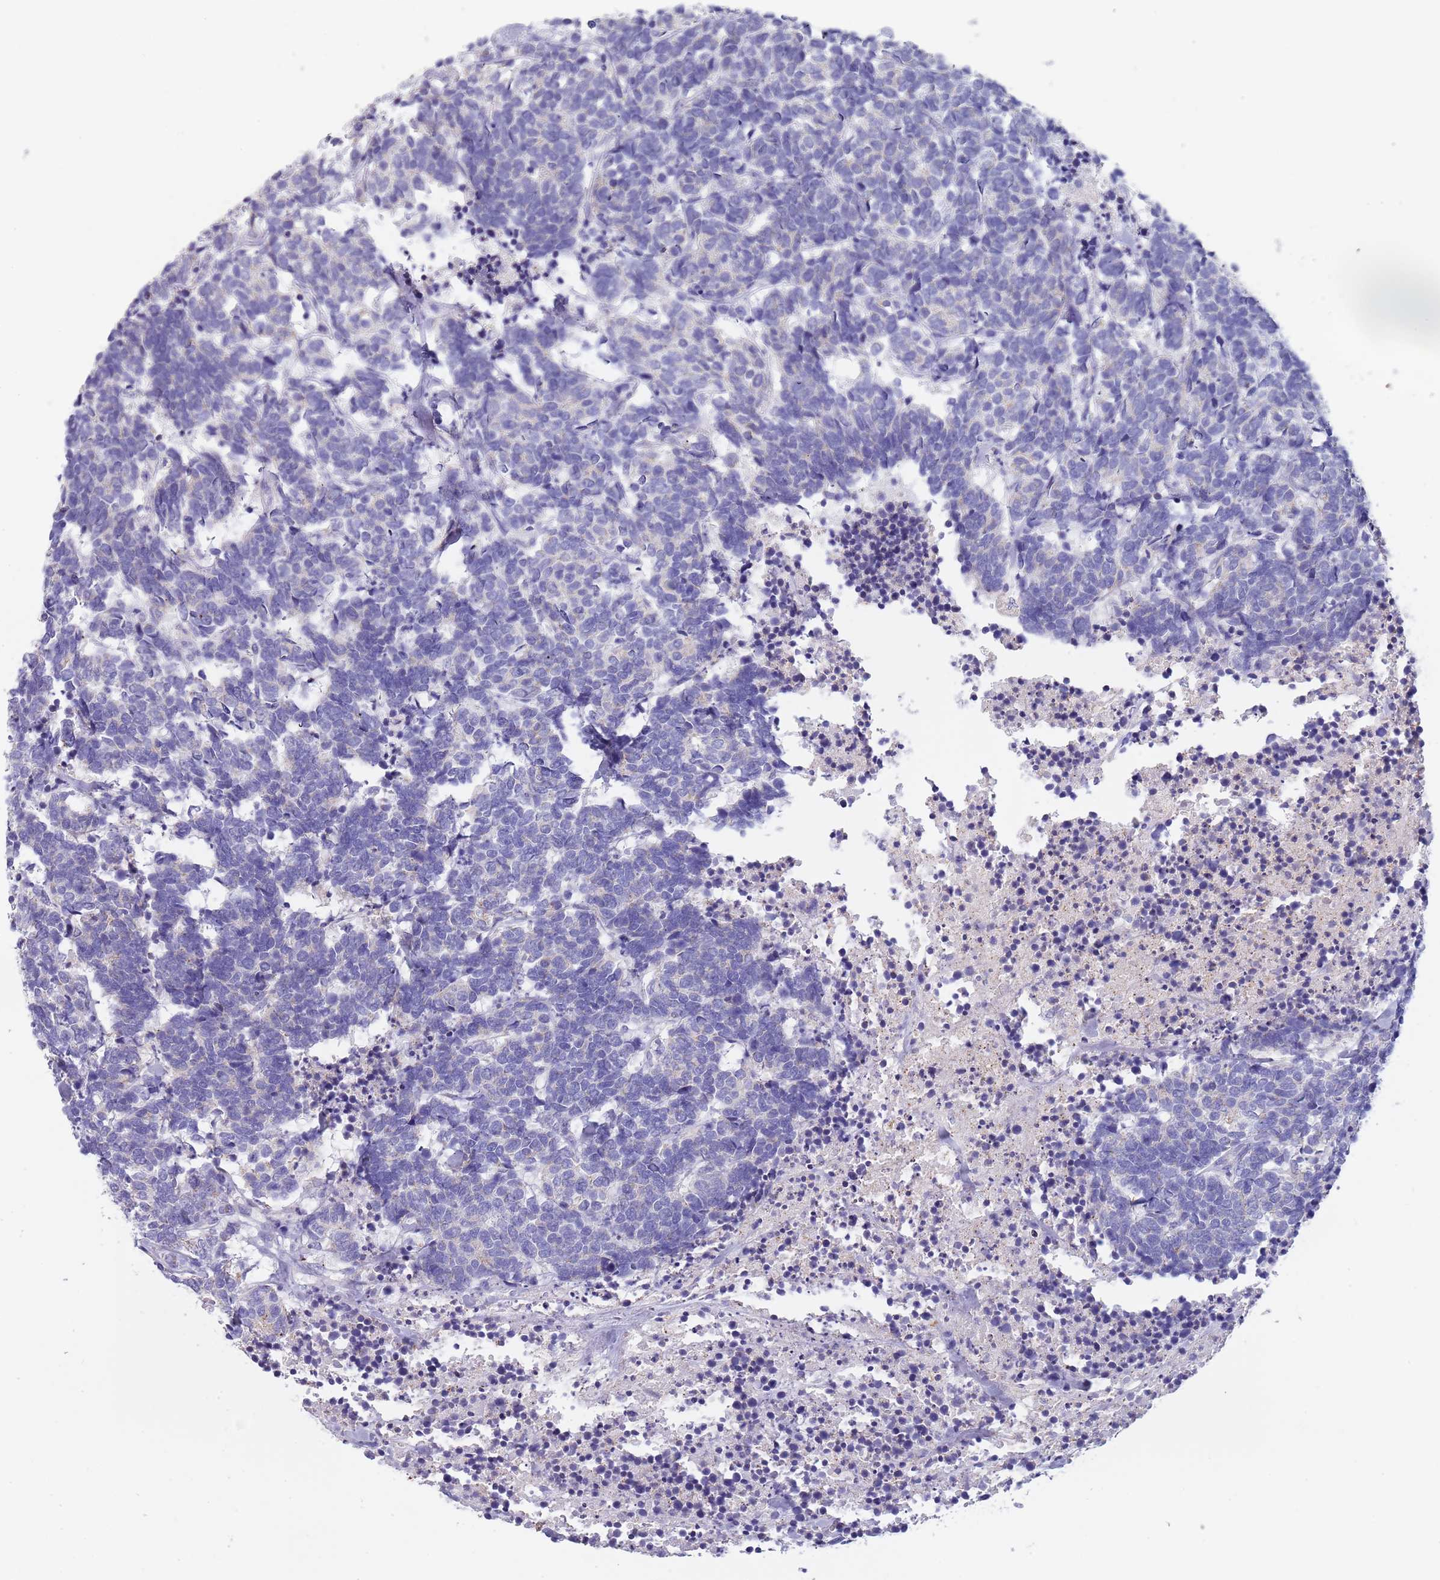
{"staining": {"intensity": "negative", "quantity": "none", "location": "none"}, "tissue": "carcinoid", "cell_type": "Tumor cells", "image_type": "cancer", "snomed": [{"axis": "morphology", "description": "Carcinoma, NOS"}, {"axis": "morphology", "description": "Carcinoid, malignant, NOS"}, {"axis": "topography", "description": "Urinary bladder"}], "caption": "Carcinoma was stained to show a protein in brown. There is no significant expression in tumor cells.", "gene": "MAN1C1", "patient": {"sex": "male", "age": 57}}